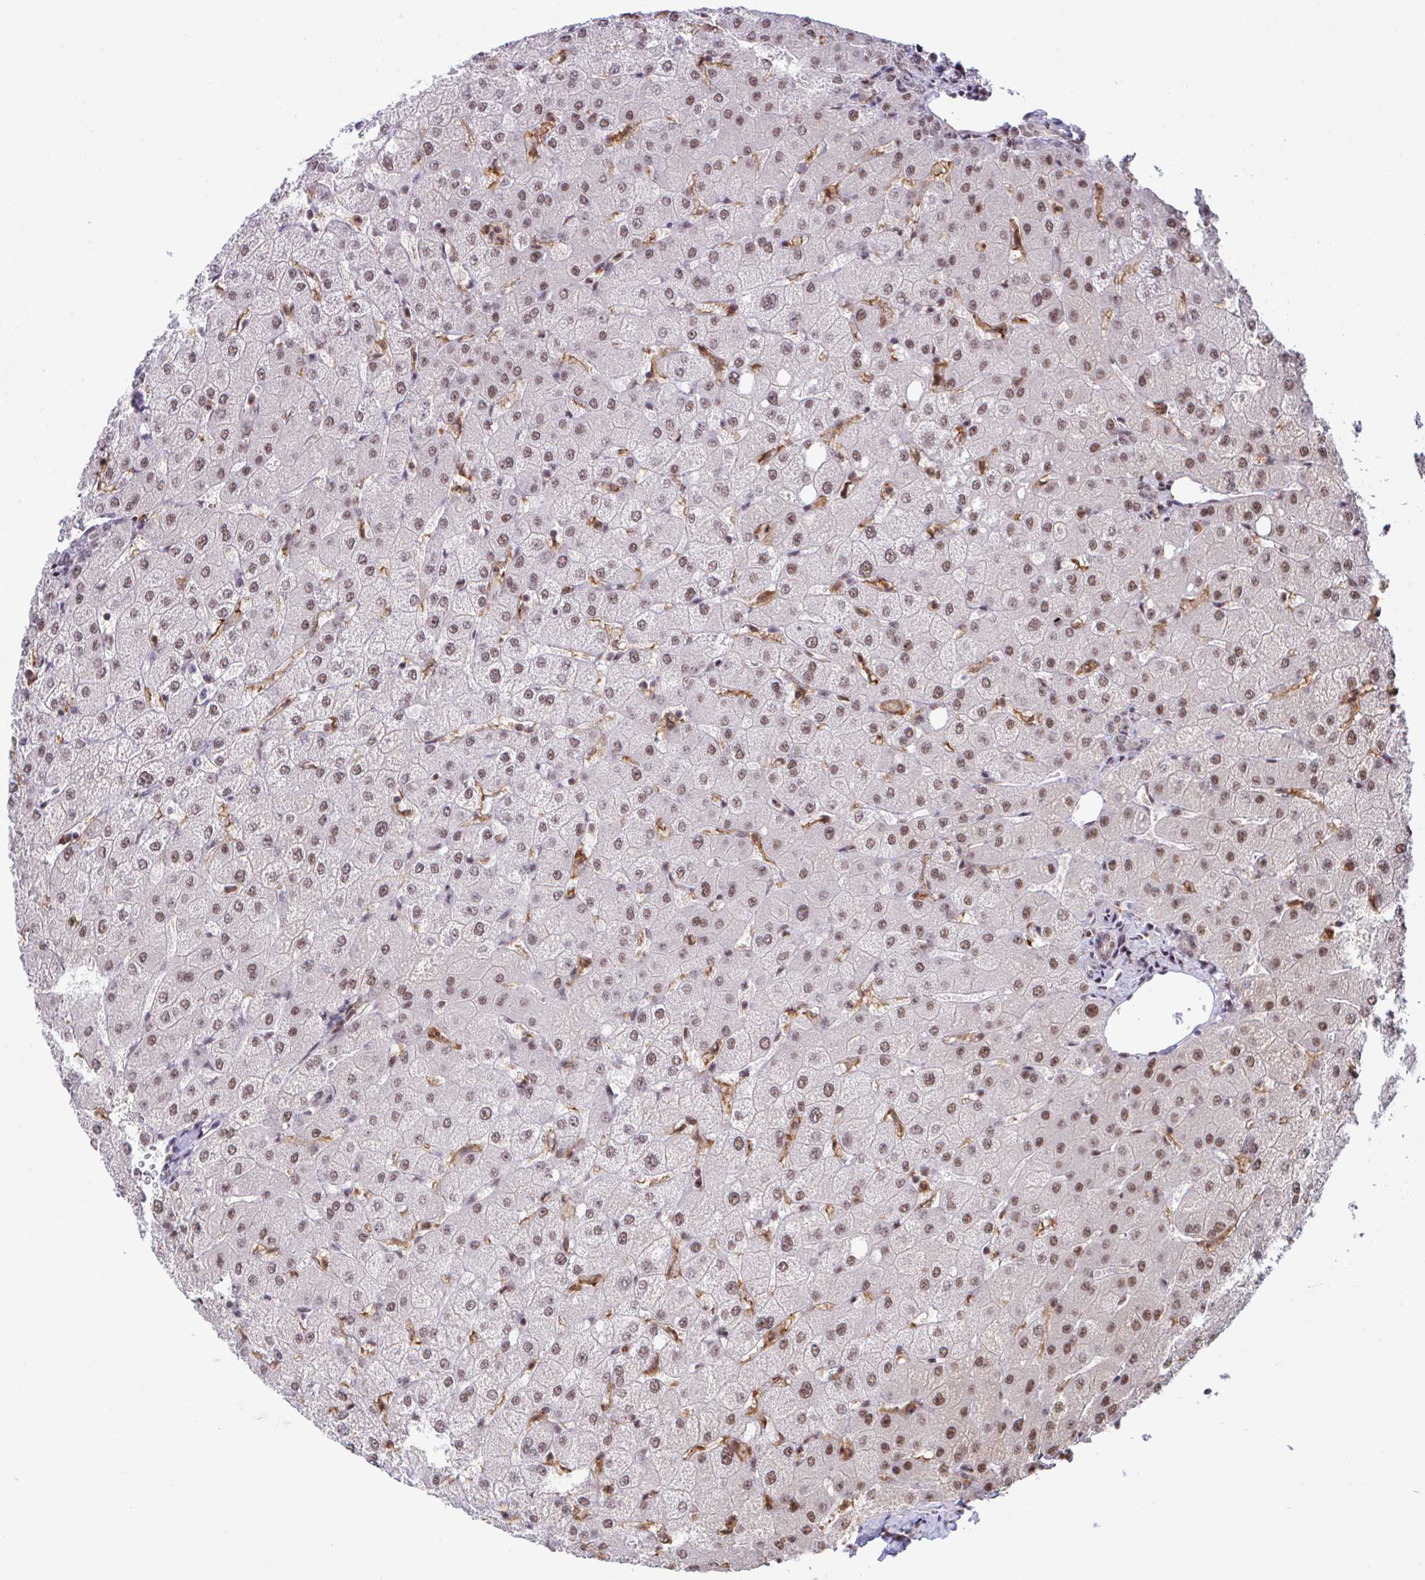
{"staining": {"intensity": "weak", "quantity": "<25%", "location": "nuclear"}, "tissue": "liver", "cell_type": "Cholangiocytes", "image_type": "normal", "snomed": [{"axis": "morphology", "description": "Normal tissue, NOS"}, {"axis": "topography", "description": "Liver"}], "caption": "A high-resolution image shows IHC staining of normal liver, which demonstrates no significant expression in cholangiocytes. (Immunohistochemistry (ihc), brightfield microscopy, high magnification).", "gene": "OR6K3", "patient": {"sex": "female", "age": 54}}